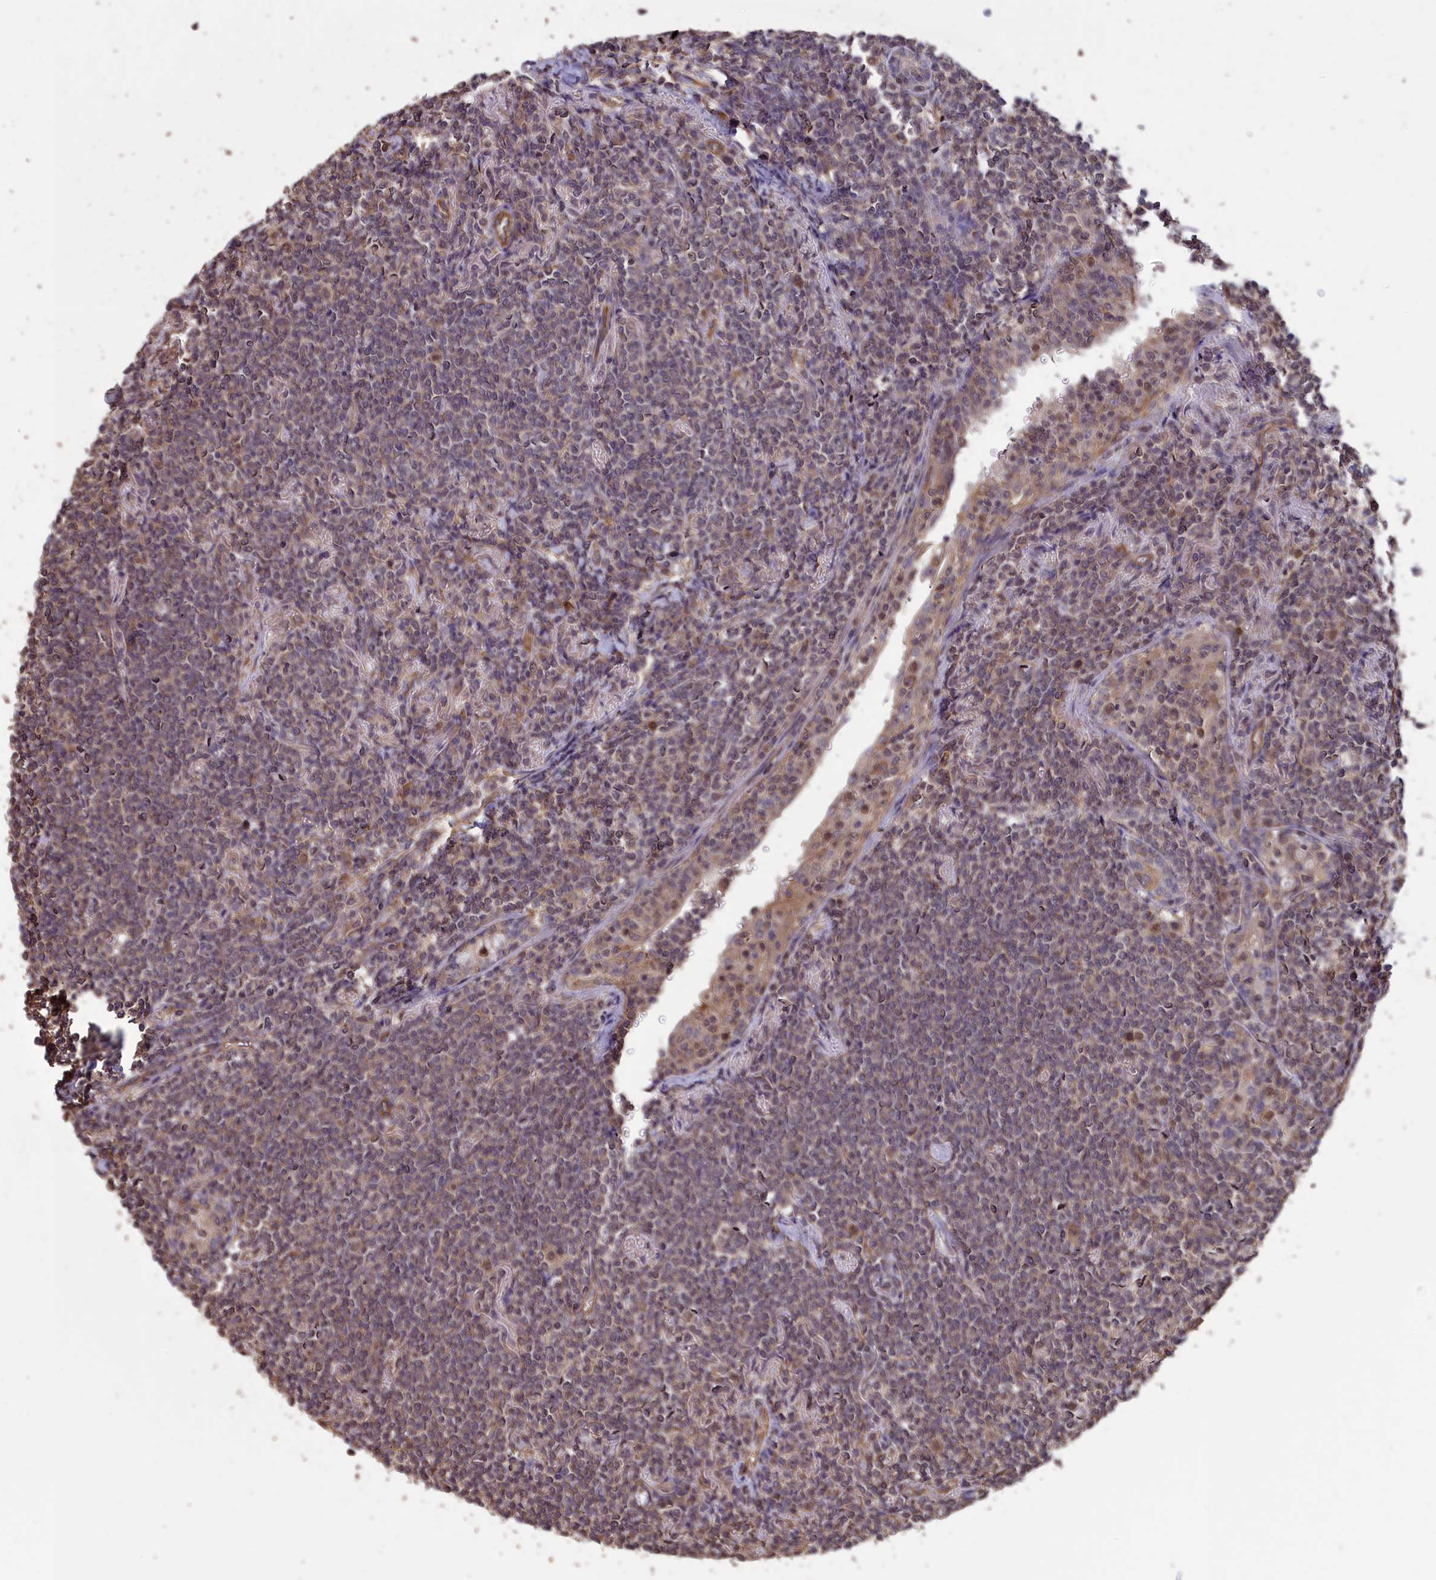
{"staining": {"intensity": "negative", "quantity": "none", "location": "none"}, "tissue": "lymphoma", "cell_type": "Tumor cells", "image_type": "cancer", "snomed": [{"axis": "morphology", "description": "Malignant lymphoma, non-Hodgkin's type, Low grade"}, {"axis": "topography", "description": "Lung"}], "caption": "The immunohistochemistry (IHC) histopathology image has no significant positivity in tumor cells of low-grade malignant lymphoma, non-Hodgkin's type tissue. (Stains: DAB (3,3'-diaminobenzidine) immunohistochemistry with hematoxylin counter stain, Microscopy: brightfield microscopy at high magnification).", "gene": "DAPK3", "patient": {"sex": "female", "age": 71}}